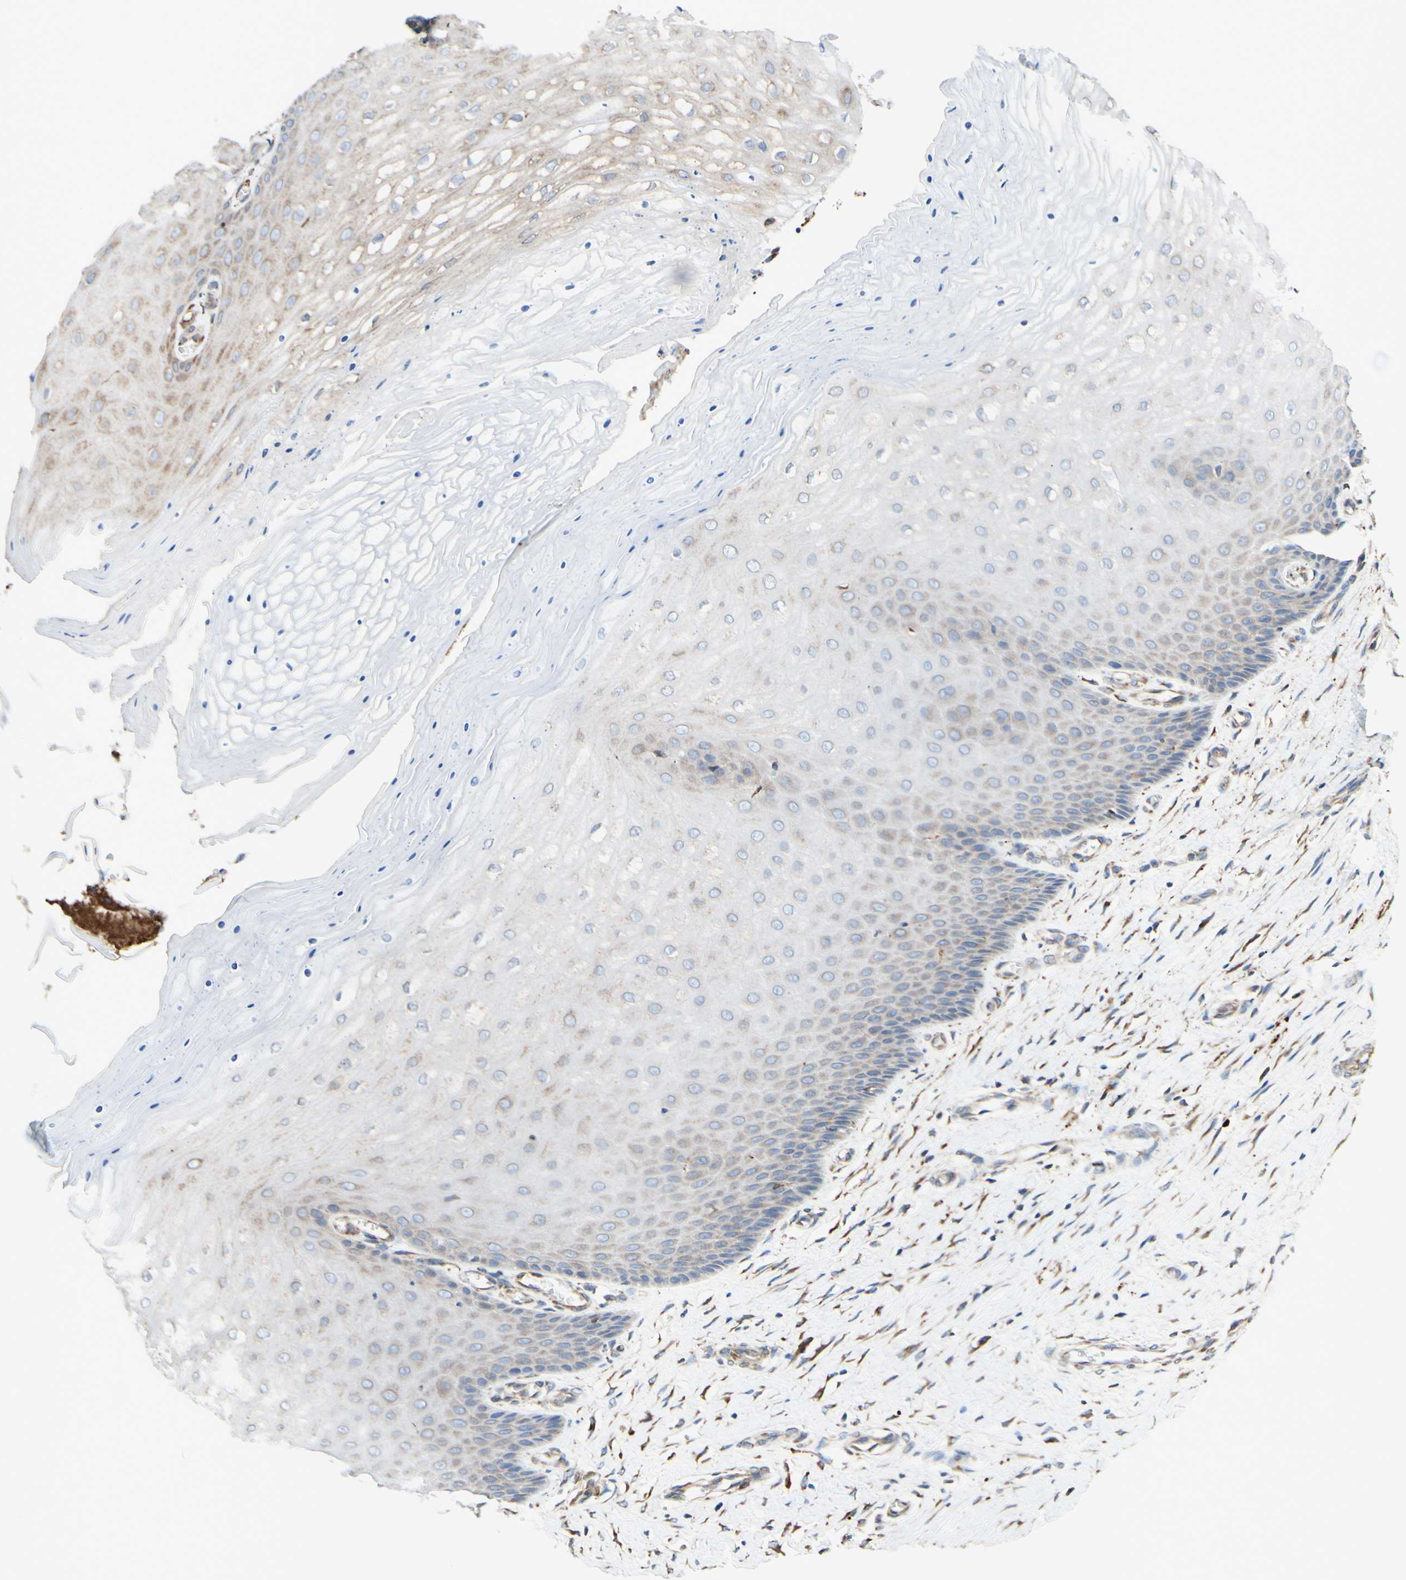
{"staining": {"intensity": "moderate", "quantity": ">75%", "location": "cytoplasmic/membranous"}, "tissue": "cervix", "cell_type": "Glandular cells", "image_type": "normal", "snomed": [{"axis": "morphology", "description": "Normal tissue, NOS"}, {"axis": "topography", "description": "Cervix"}], "caption": "Protein staining of unremarkable cervix demonstrates moderate cytoplasmic/membranous positivity in approximately >75% of glandular cells.", "gene": "DNAJB11", "patient": {"sex": "female", "age": 55}}